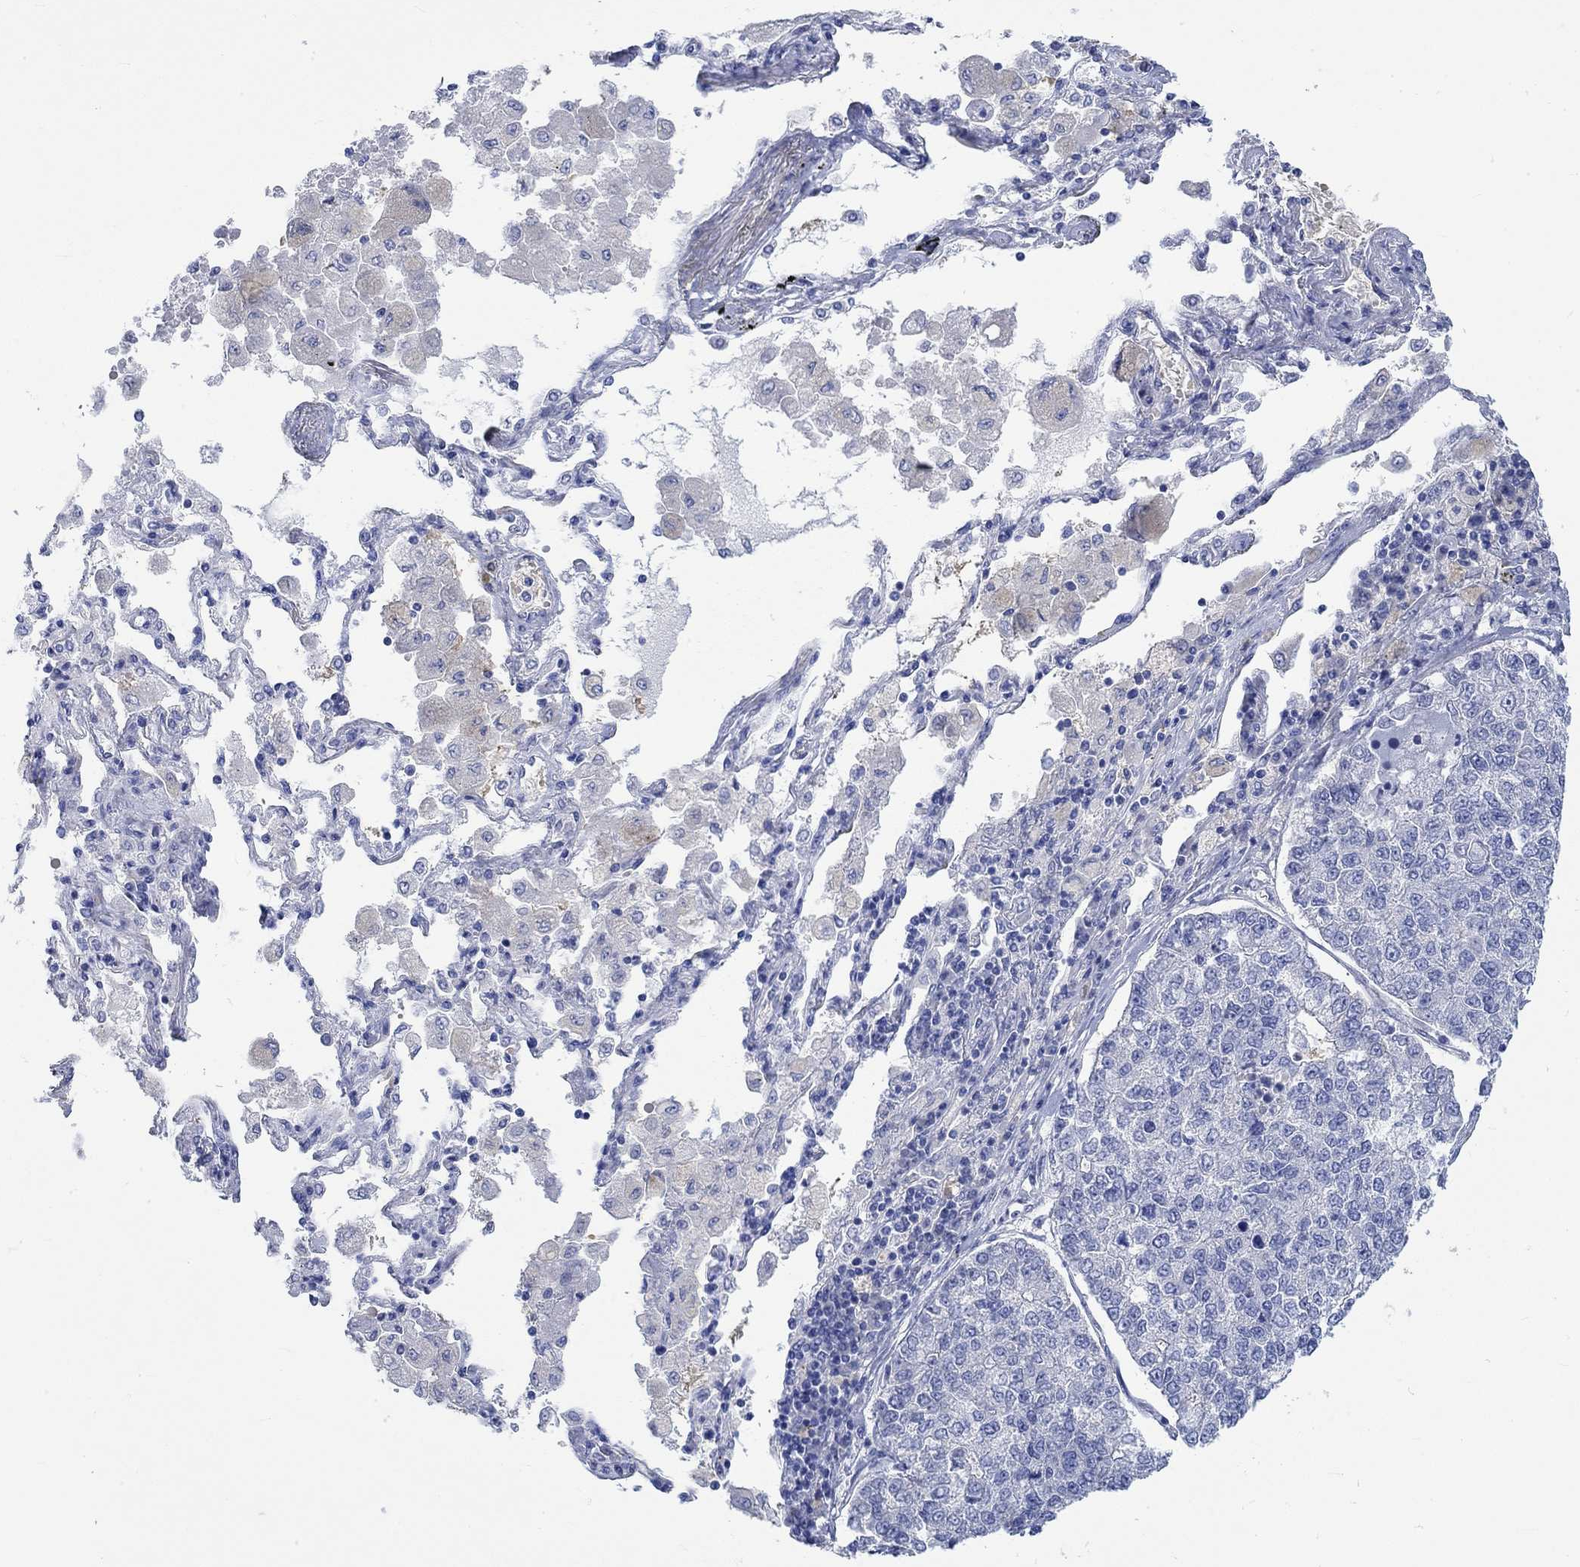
{"staining": {"intensity": "negative", "quantity": "none", "location": "none"}, "tissue": "lung cancer", "cell_type": "Tumor cells", "image_type": "cancer", "snomed": [{"axis": "morphology", "description": "Adenocarcinoma, NOS"}, {"axis": "topography", "description": "Lung"}], "caption": "DAB immunohistochemical staining of lung adenocarcinoma shows no significant positivity in tumor cells.", "gene": "KCNA1", "patient": {"sex": "male", "age": 49}}